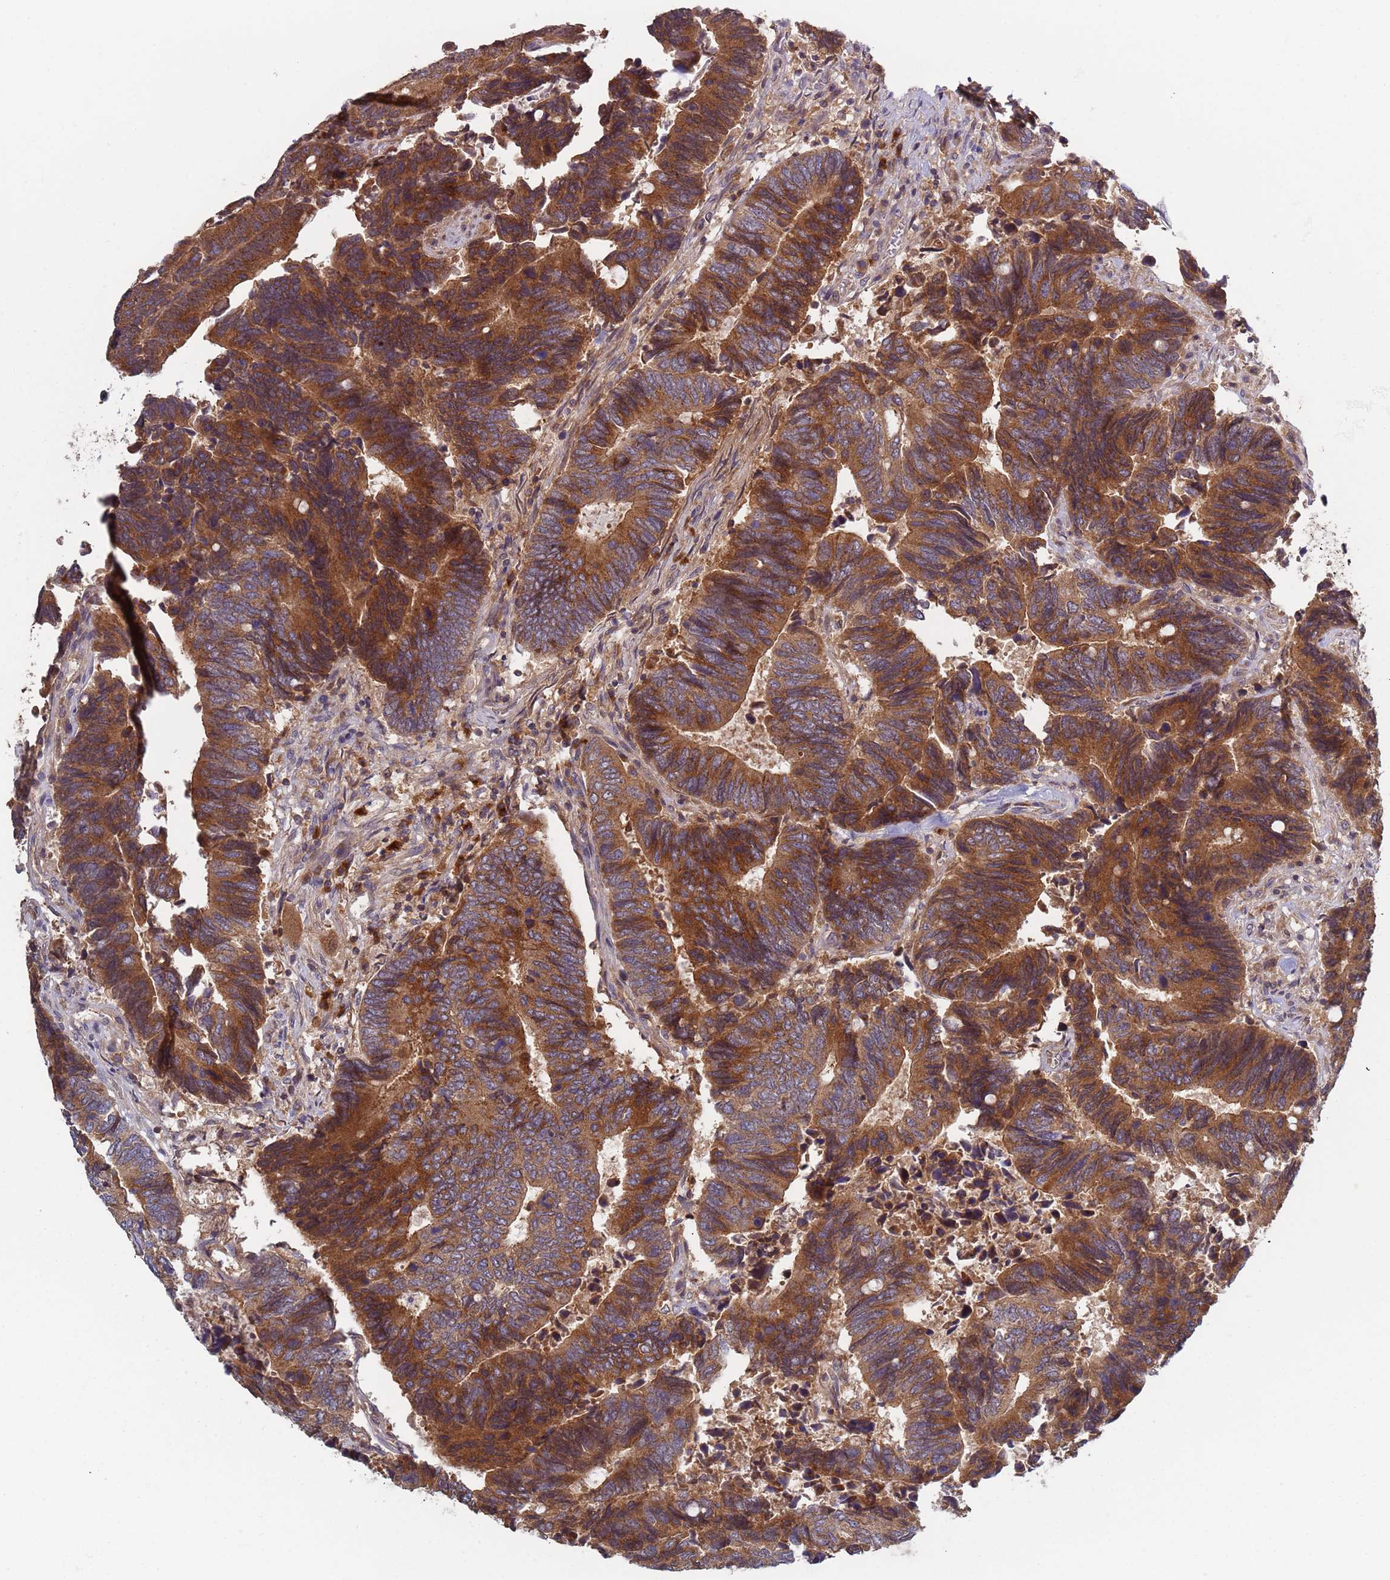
{"staining": {"intensity": "moderate", "quantity": ">75%", "location": "cytoplasmic/membranous"}, "tissue": "colorectal cancer", "cell_type": "Tumor cells", "image_type": "cancer", "snomed": [{"axis": "morphology", "description": "Adenocarcinoma, NOS"}, {"axis": "topography", "description": "Colon"}], "caption": "This image displays IHC staining of human colorectal adenocarcinoma, with medium moderate cytoplasmic/membranous staining in about >75% of tumor cells.", "gene": "OR5A2", "patient": {"sex": "male", "age": 87}}